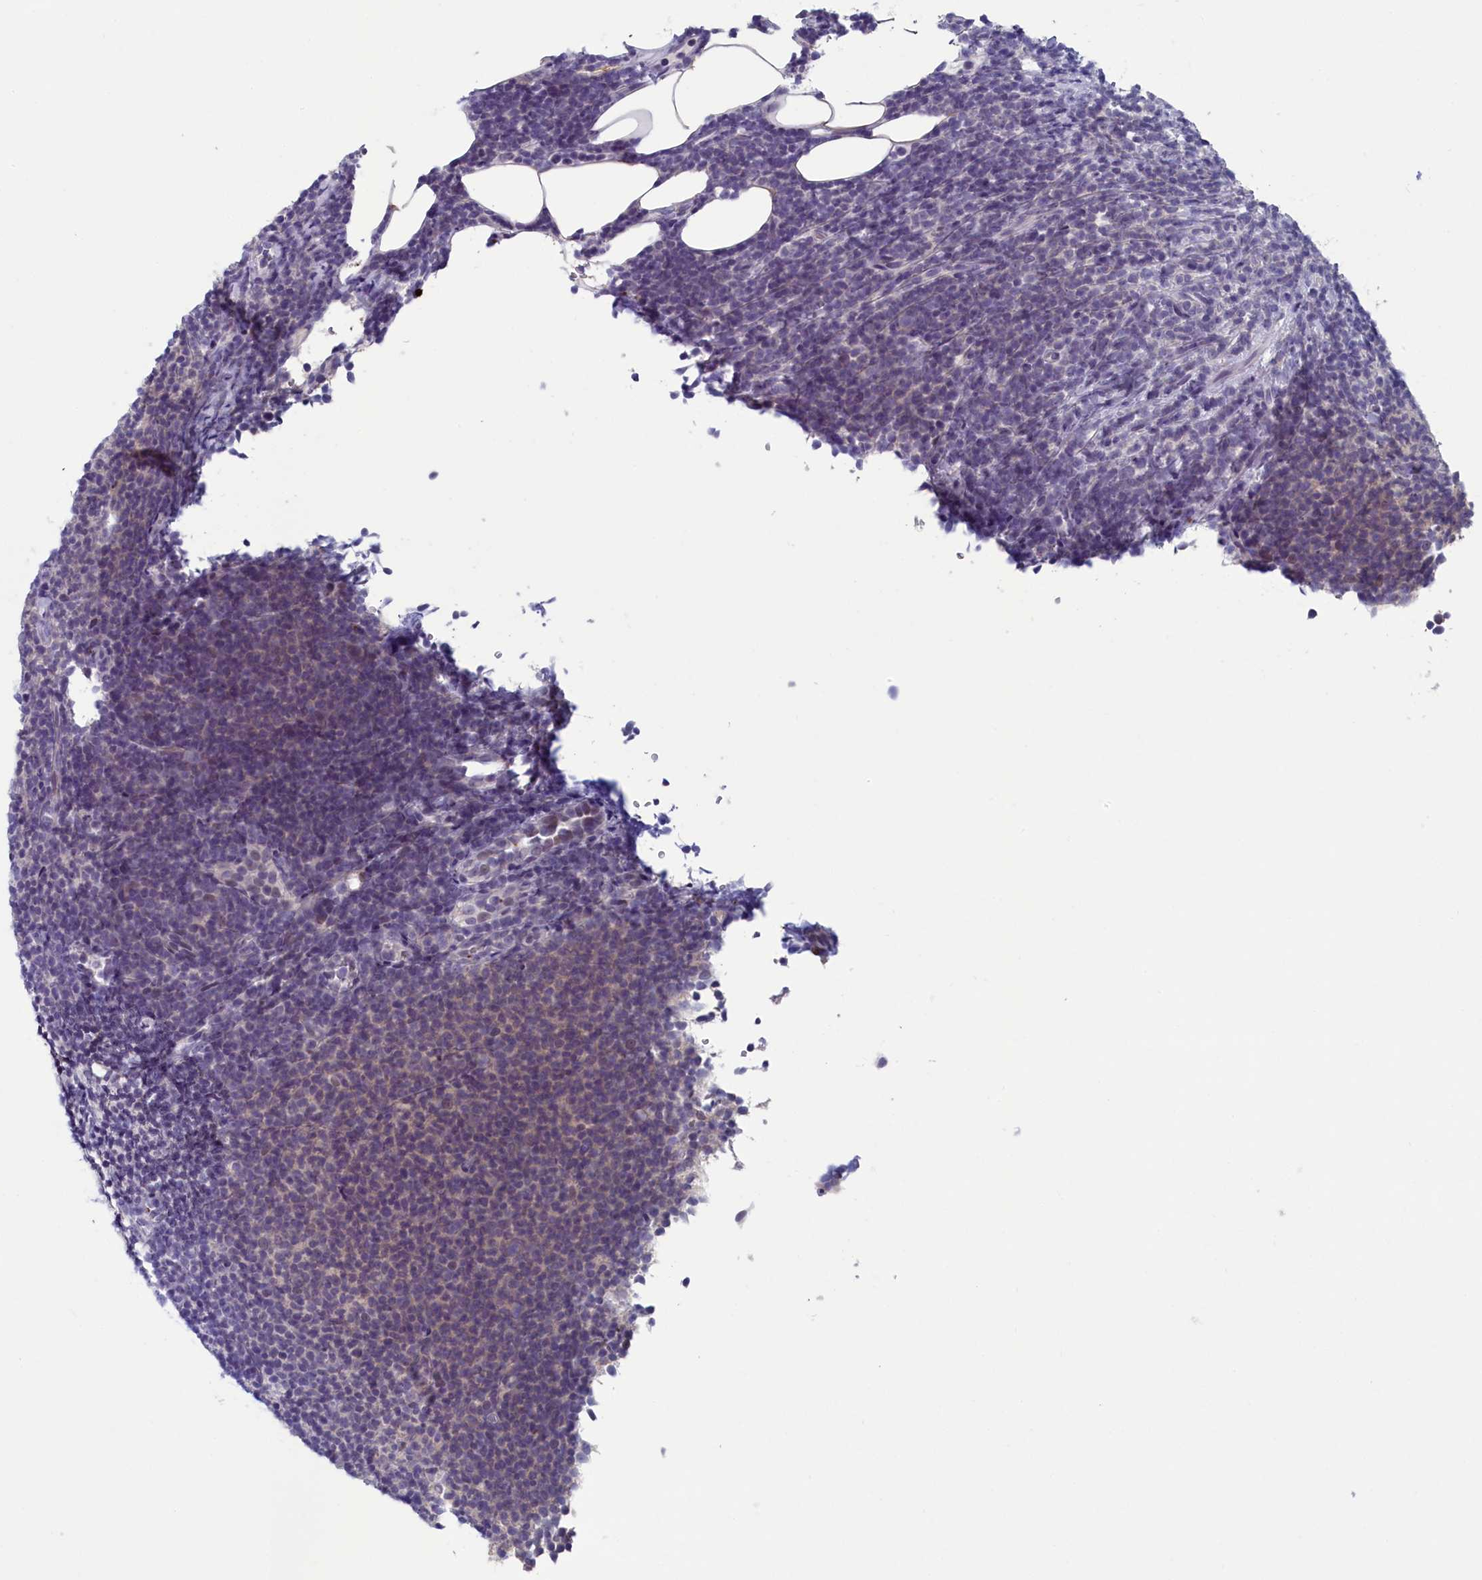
{"staining": {"intensity": "weak", "quantity": "<25%", "location": "cytoplasmic/membranous"}, "tissue": "lymphoma", "cell_type": "Tumor cells", "image_type": "cancer", "snomed": [{"axis": "morphology", "description": "Malignant lymphoma, non-Hodgkin's type, Low grade"}, {"axis": "topography", "description": "Lymph node"}], "caption": "DAB (3,3'-diaminobenzidine) immunohistochemical staining of lymphoma exhibits no significant staining in tumor cells.", "gene": "AIFM2", "patient": {"sex": "male", "age": 66}}